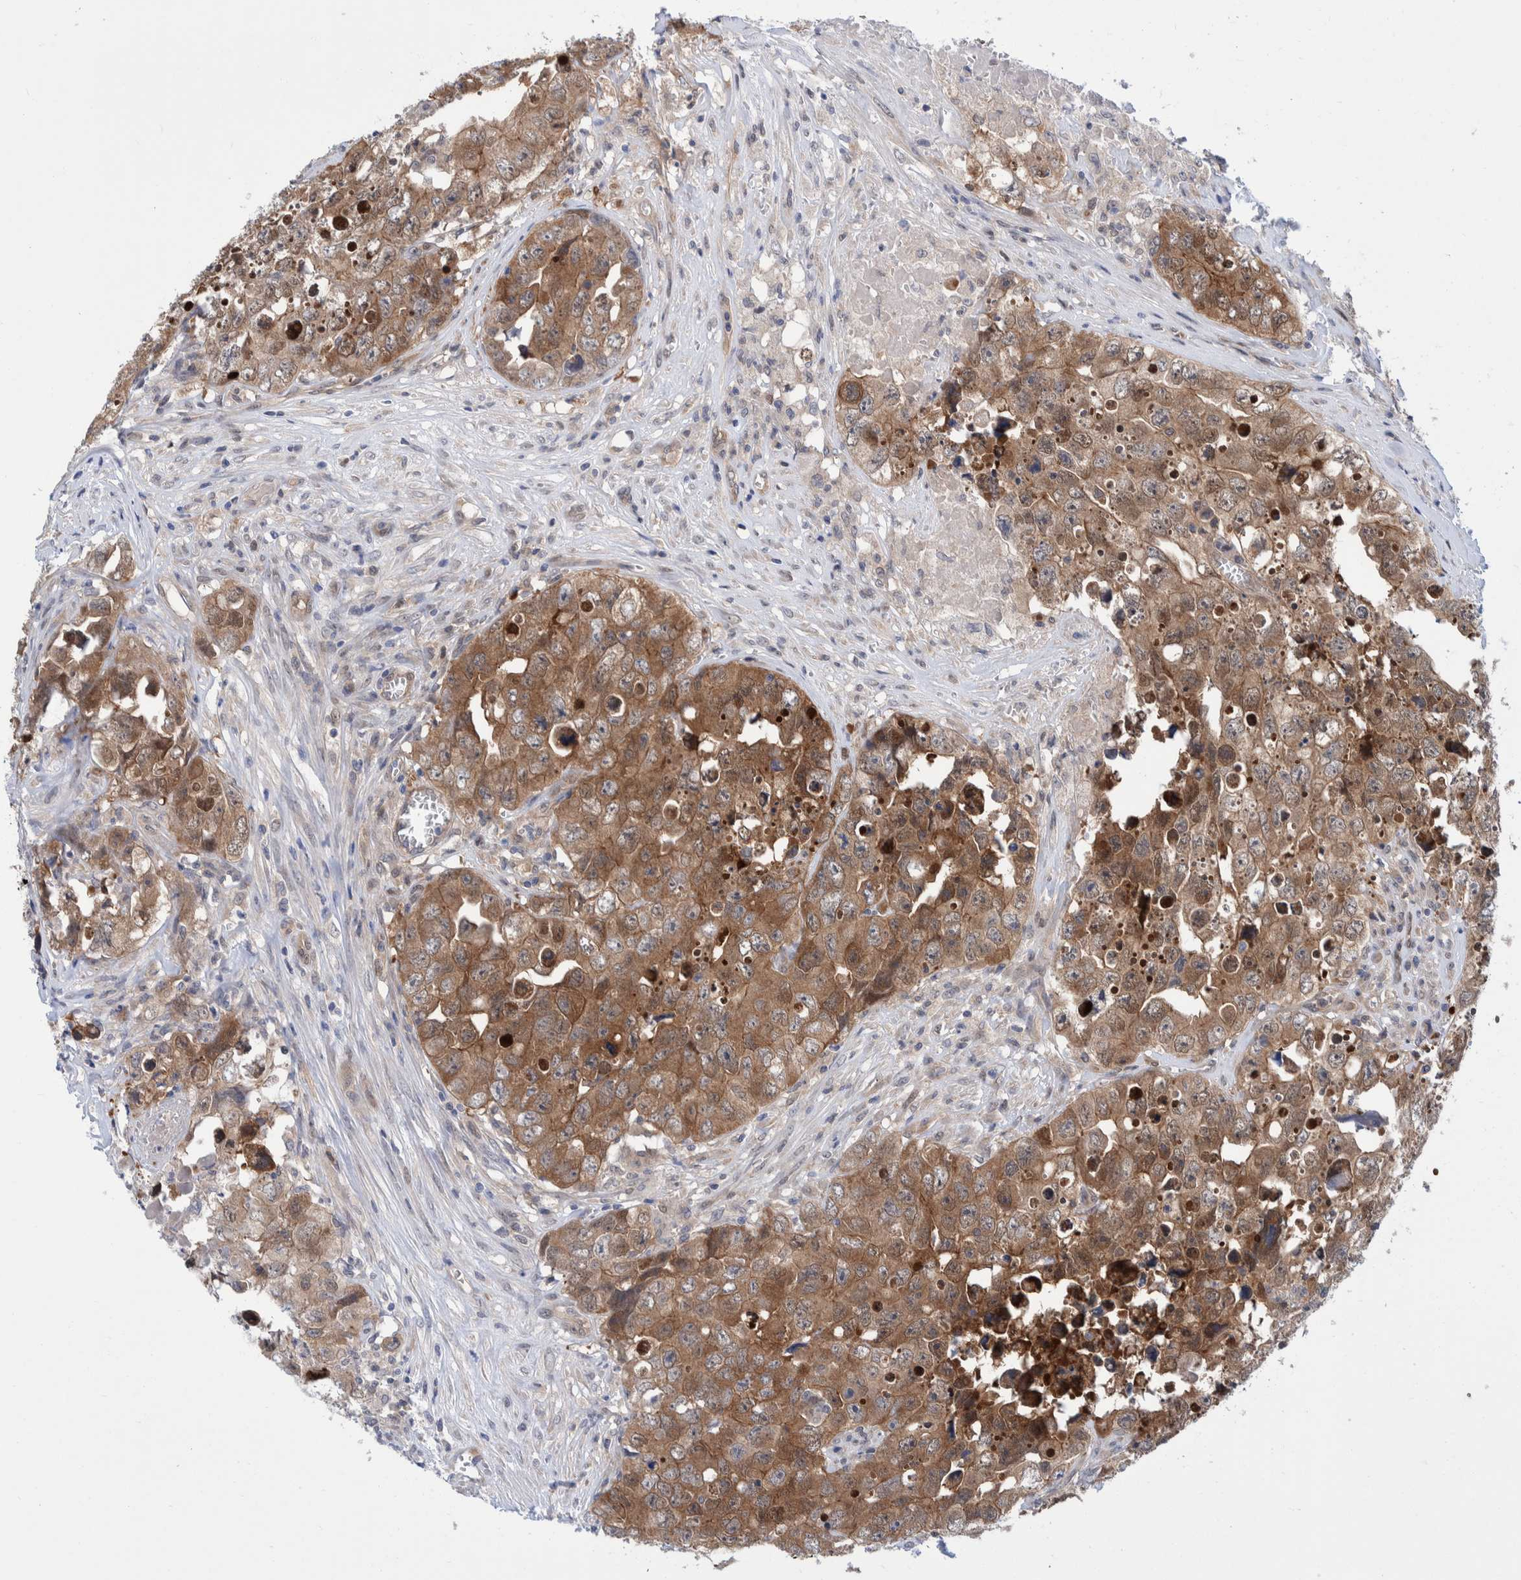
{"staining": {"intensity": "moderate", "quantity": ">75%", "location": "cytoplasmic/membranous,nuclear"}, "tissue": "testis cancer", "cell_type": "Tumor cells", "image_type": "cancer", "snomed": [{"axis": "morphology", "description": "Seminoma, NOS"}, {"axis": "morphology", "description": "Carcinoma, Embryonal, NOS"}, {"axis": "topography", "description": "Testis"}], "caption": "Embryonal carcinoma (testis) stained for a protein reveals moderate cytoplasmic/membranous and nuclear positivity in tumor cells. Using DAB (brown) and hematoxylin (blue) stains, captured at high magnification using brightfield microscopy.", "gene": "PFAS", "patient": {"sex": "male", "age": 43}}